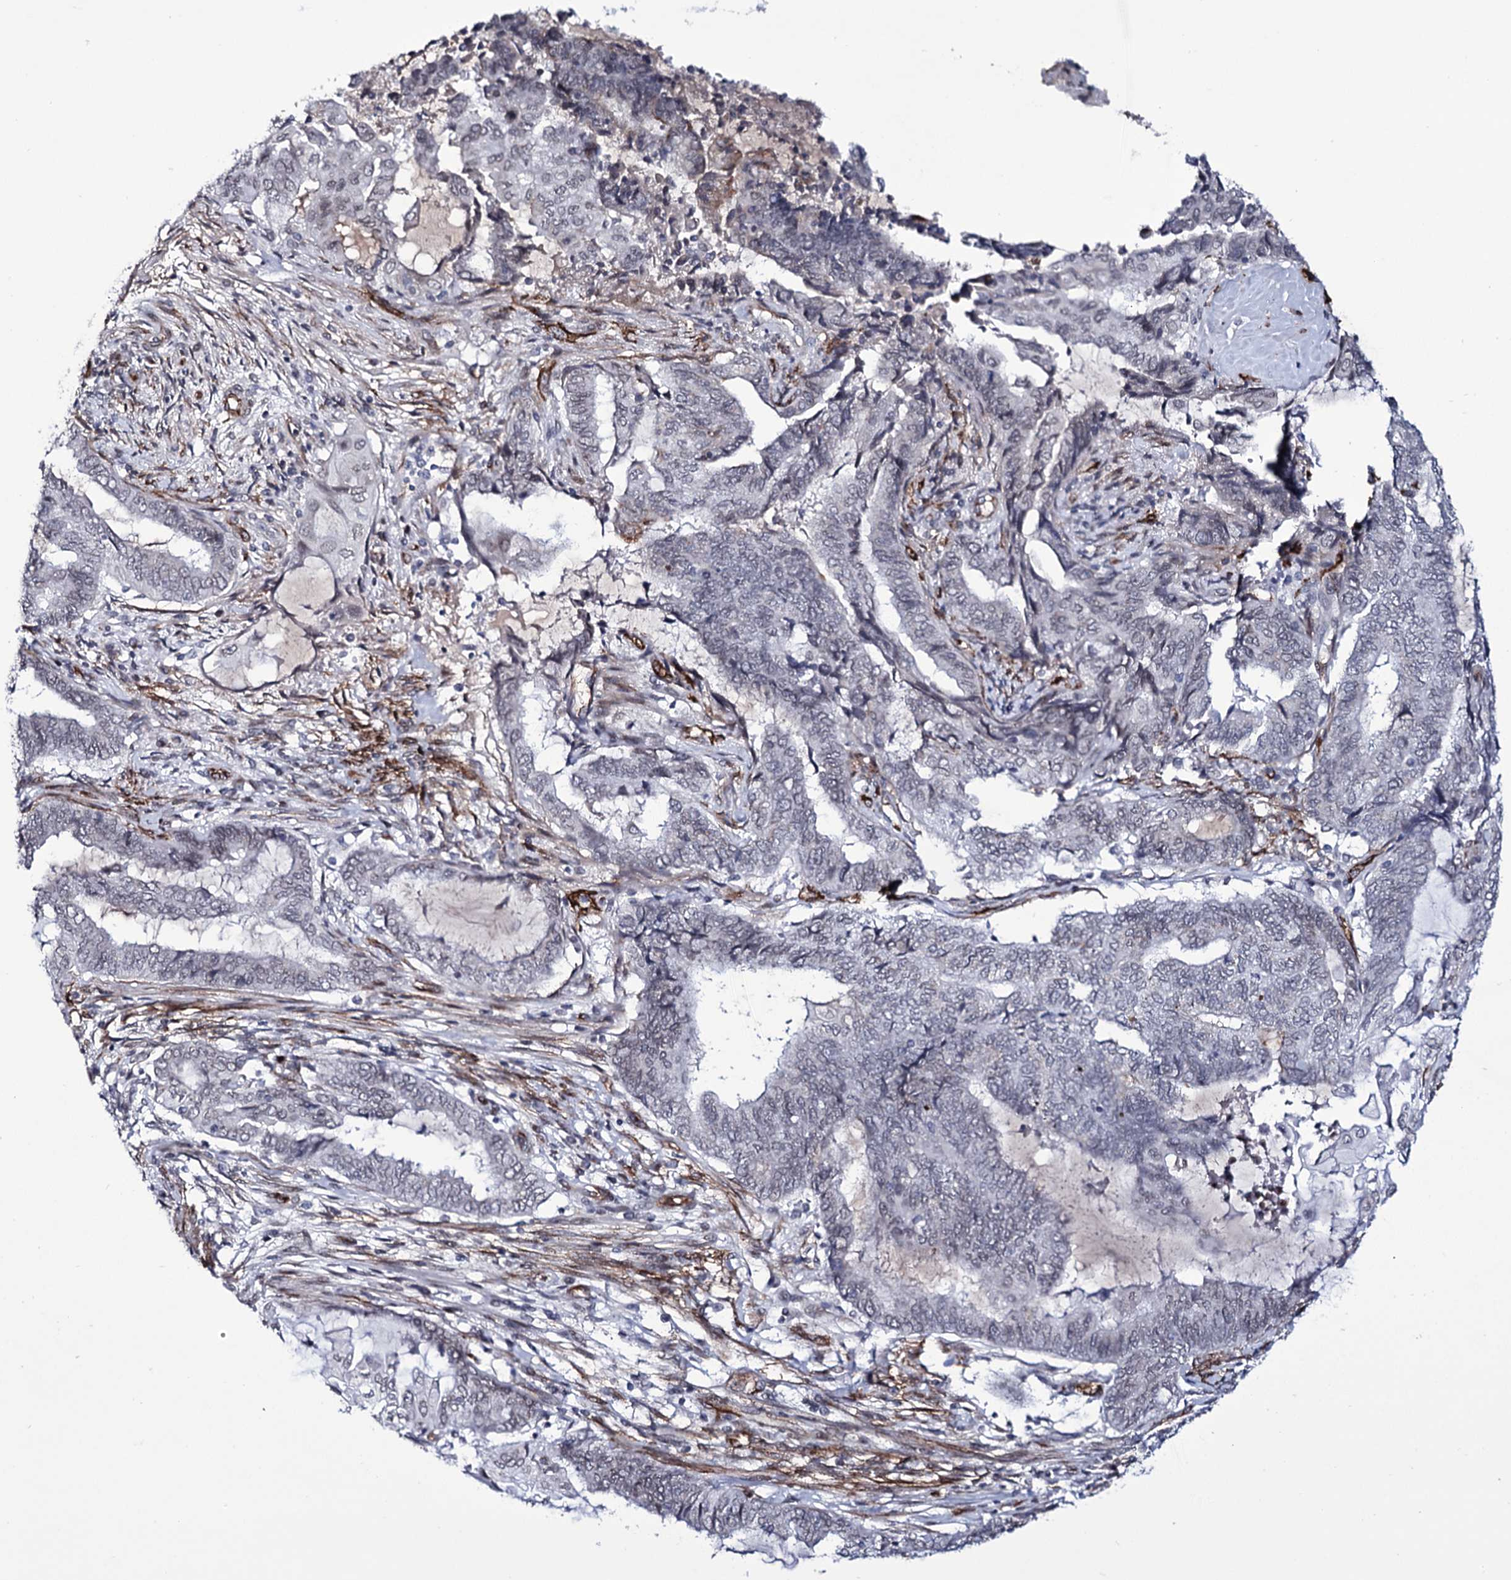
{"staining": {"intensity": "negative", "quantity": "none", "location": "none"}, "tissue": "endometrial cancer", "cell_type": "Tumor cells", "image_type": "cancer", "snomed": [{"axis": "morphology", "description": "Adenocarcinoma, NOS"}, {"axis": "topography", "description": "Uterus"}, {"axis": "topography", "description": "Endometrium"}], "caption": "DAB immunohistochemical staining of human endometrial cancer shows no significant positivity in tumor cells. (Stains: DAB (3,3'-diaminobenzidine) immunohistochemistry with hematoxylin counter stain, Microscopy: brightfield microscopy at high magnification).", "gene": "ZC3H12C", "patient": {"sex": "female", "age": 70}}